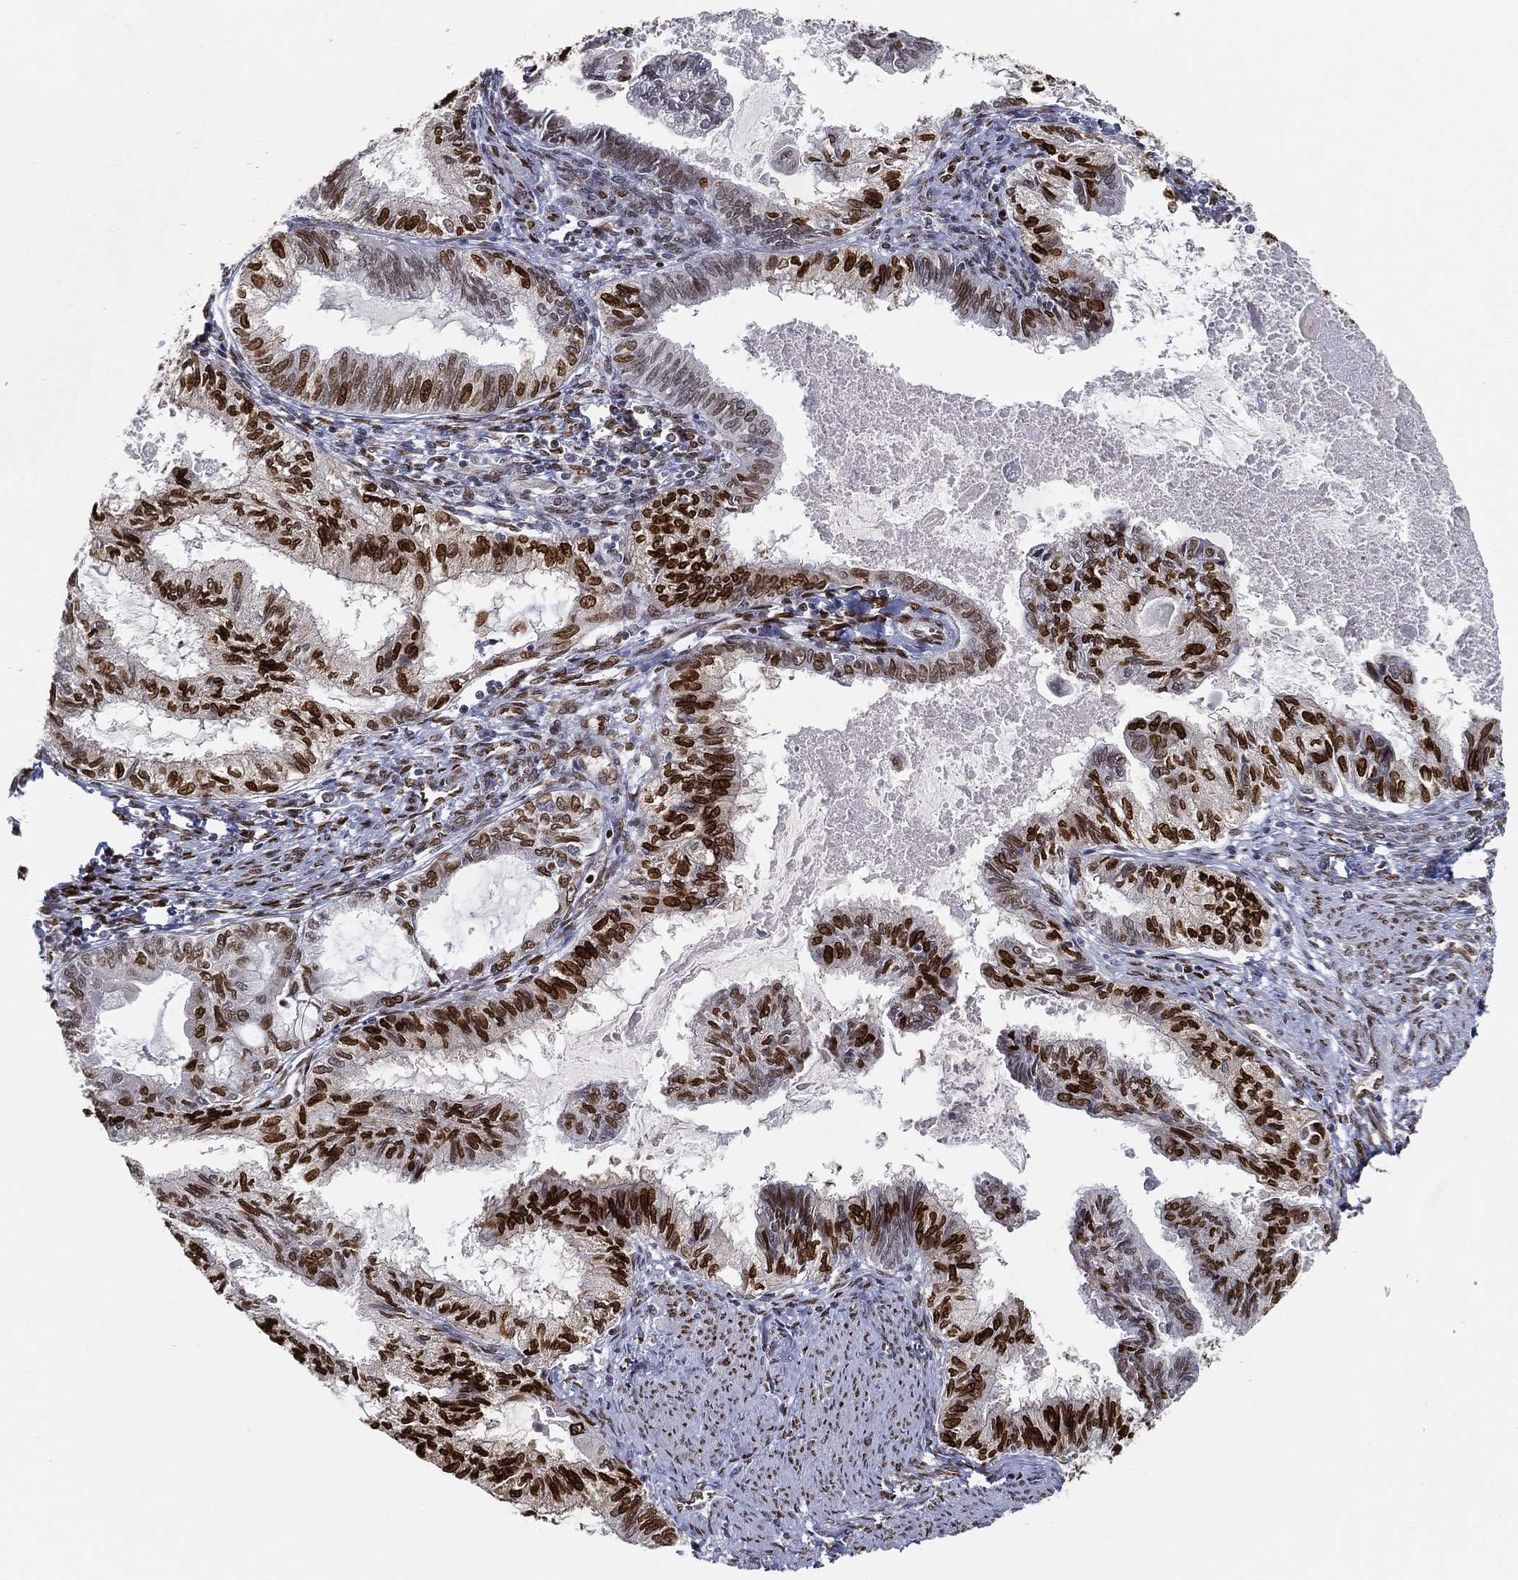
{"staining": {"intensity": "strong", "quantity": "25%-75%", "location": "nuclear"}, "tissue": "endometrial cancer", "cell_type": "Tumor cells", "image_type": "cancer", "snomed": [{"axis": "morphology", "description": "Adenocarcinoma, NOS"}, {"axis": "topography", "description": "Endometrium"}], "caption": "Brown immunohistochemical staining in human endometrial adenocarcinoma shows strong nuclear positivity in about 25%-75% of tumor cells. The protein is stained brown, and the nuclei are stained in blue (DAB IHC with brightfield microscopy, high magnification).", "gene": "LMNB1", "patient": {"sex": "female", "age": 86}}